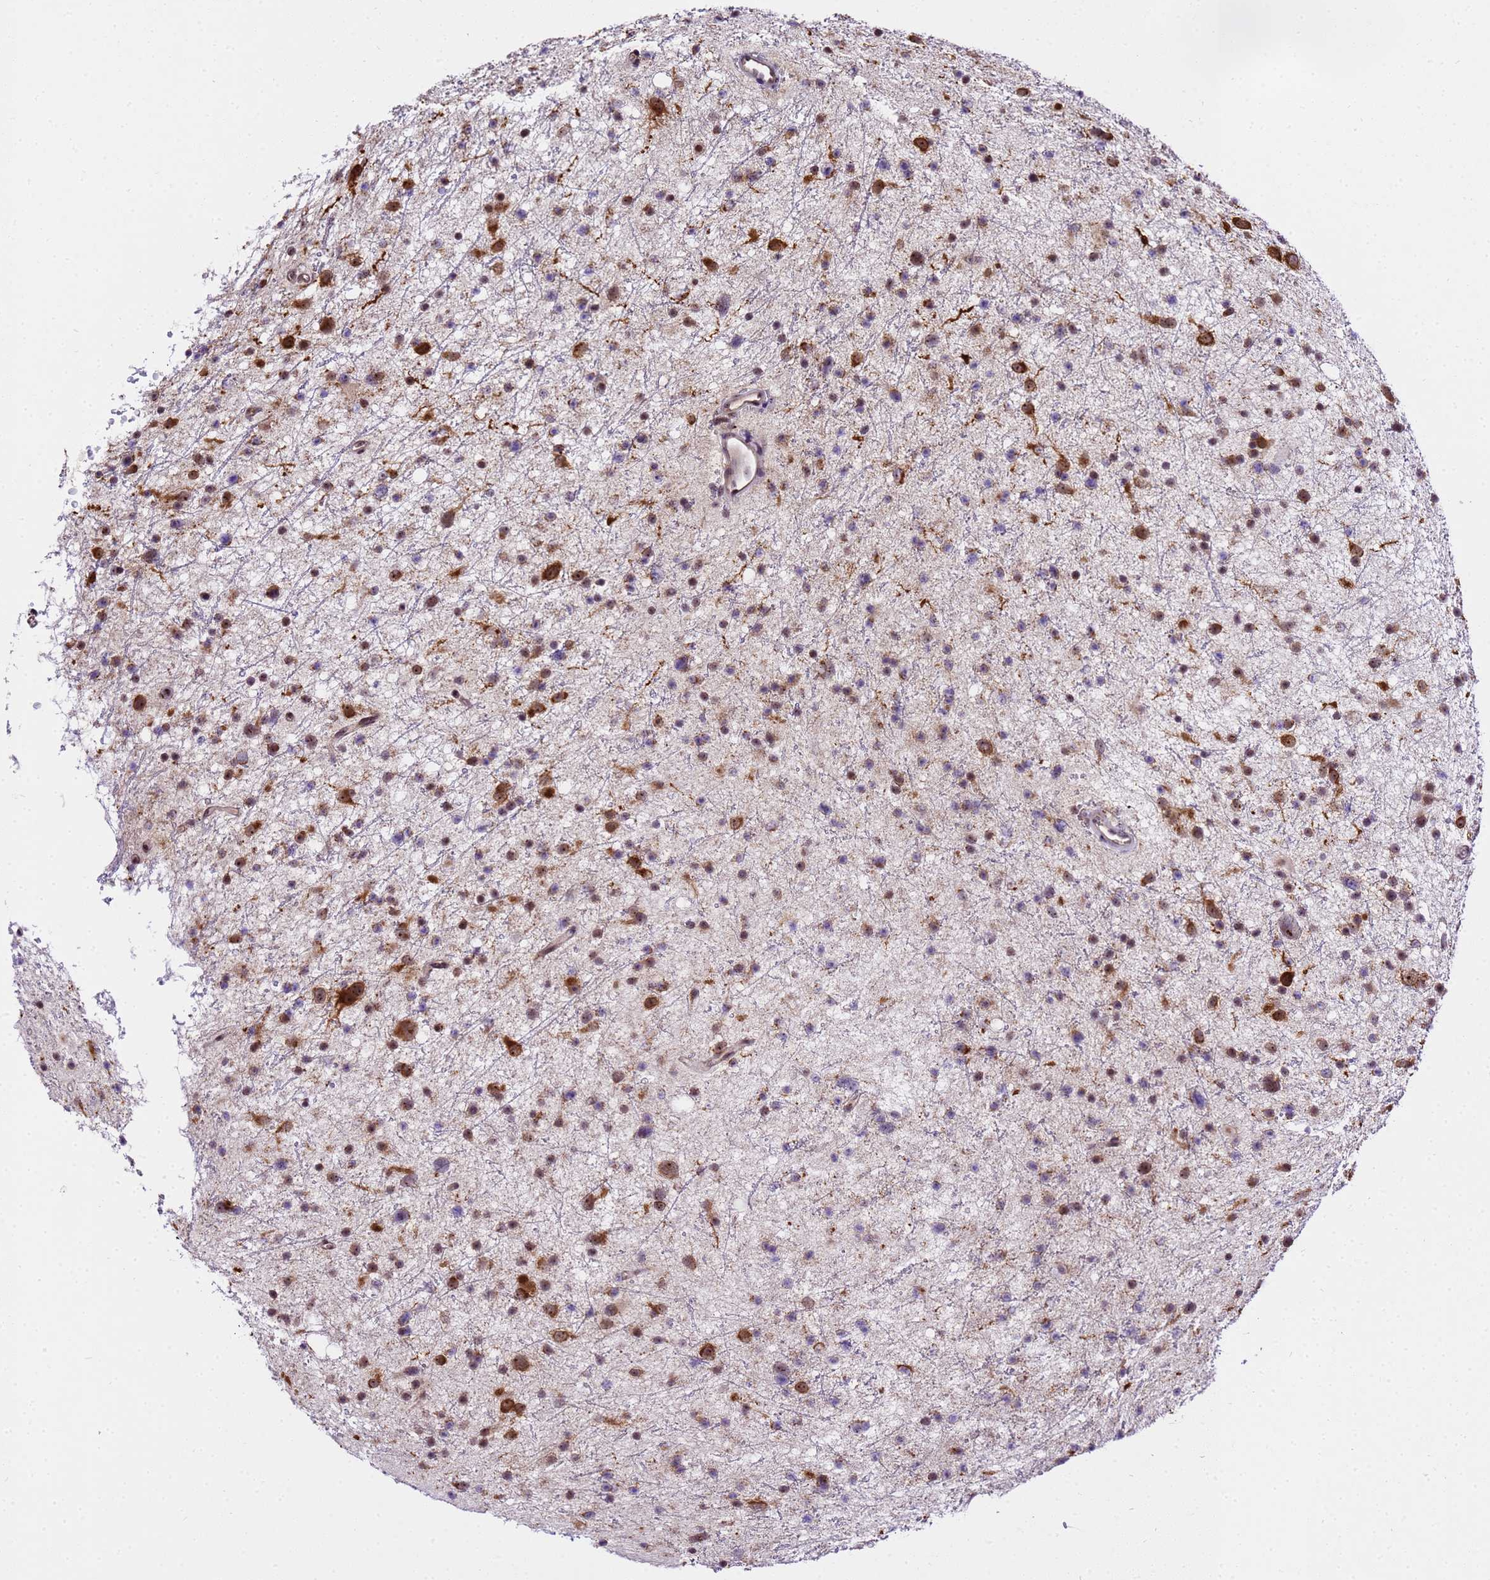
{"staining": {"intensity": "moderate", "quantity": "<25%", "location": "cytoplasmic/membranous,nuclear"}, "tissue": "glioma", "cell_type": "Tumor cells", "image_type": "cancer", "snomed": [{"axis": "morphology", "description": "Glioma, malignant, Low grade"}, {"axis": "topography", "description": "Cerebral cortex"}], "caption": "Immunohistochemistry staining of malignant glioma (low-grade), which exhibits low levels of moderate cytoplasmic/membranous and nuclear expression in approximately <25% of tumor cells indicating moderate cytoplasmic/membranous and nuclear protein positivity. The staining was performed using DAB (3,3'-diaminobenzidine) (brown) for protein detection and nuclei were counterstained in hematoxylin (blue).", "gene": "SLX4IP", "patient": {"sex": "female", "age": 39}}